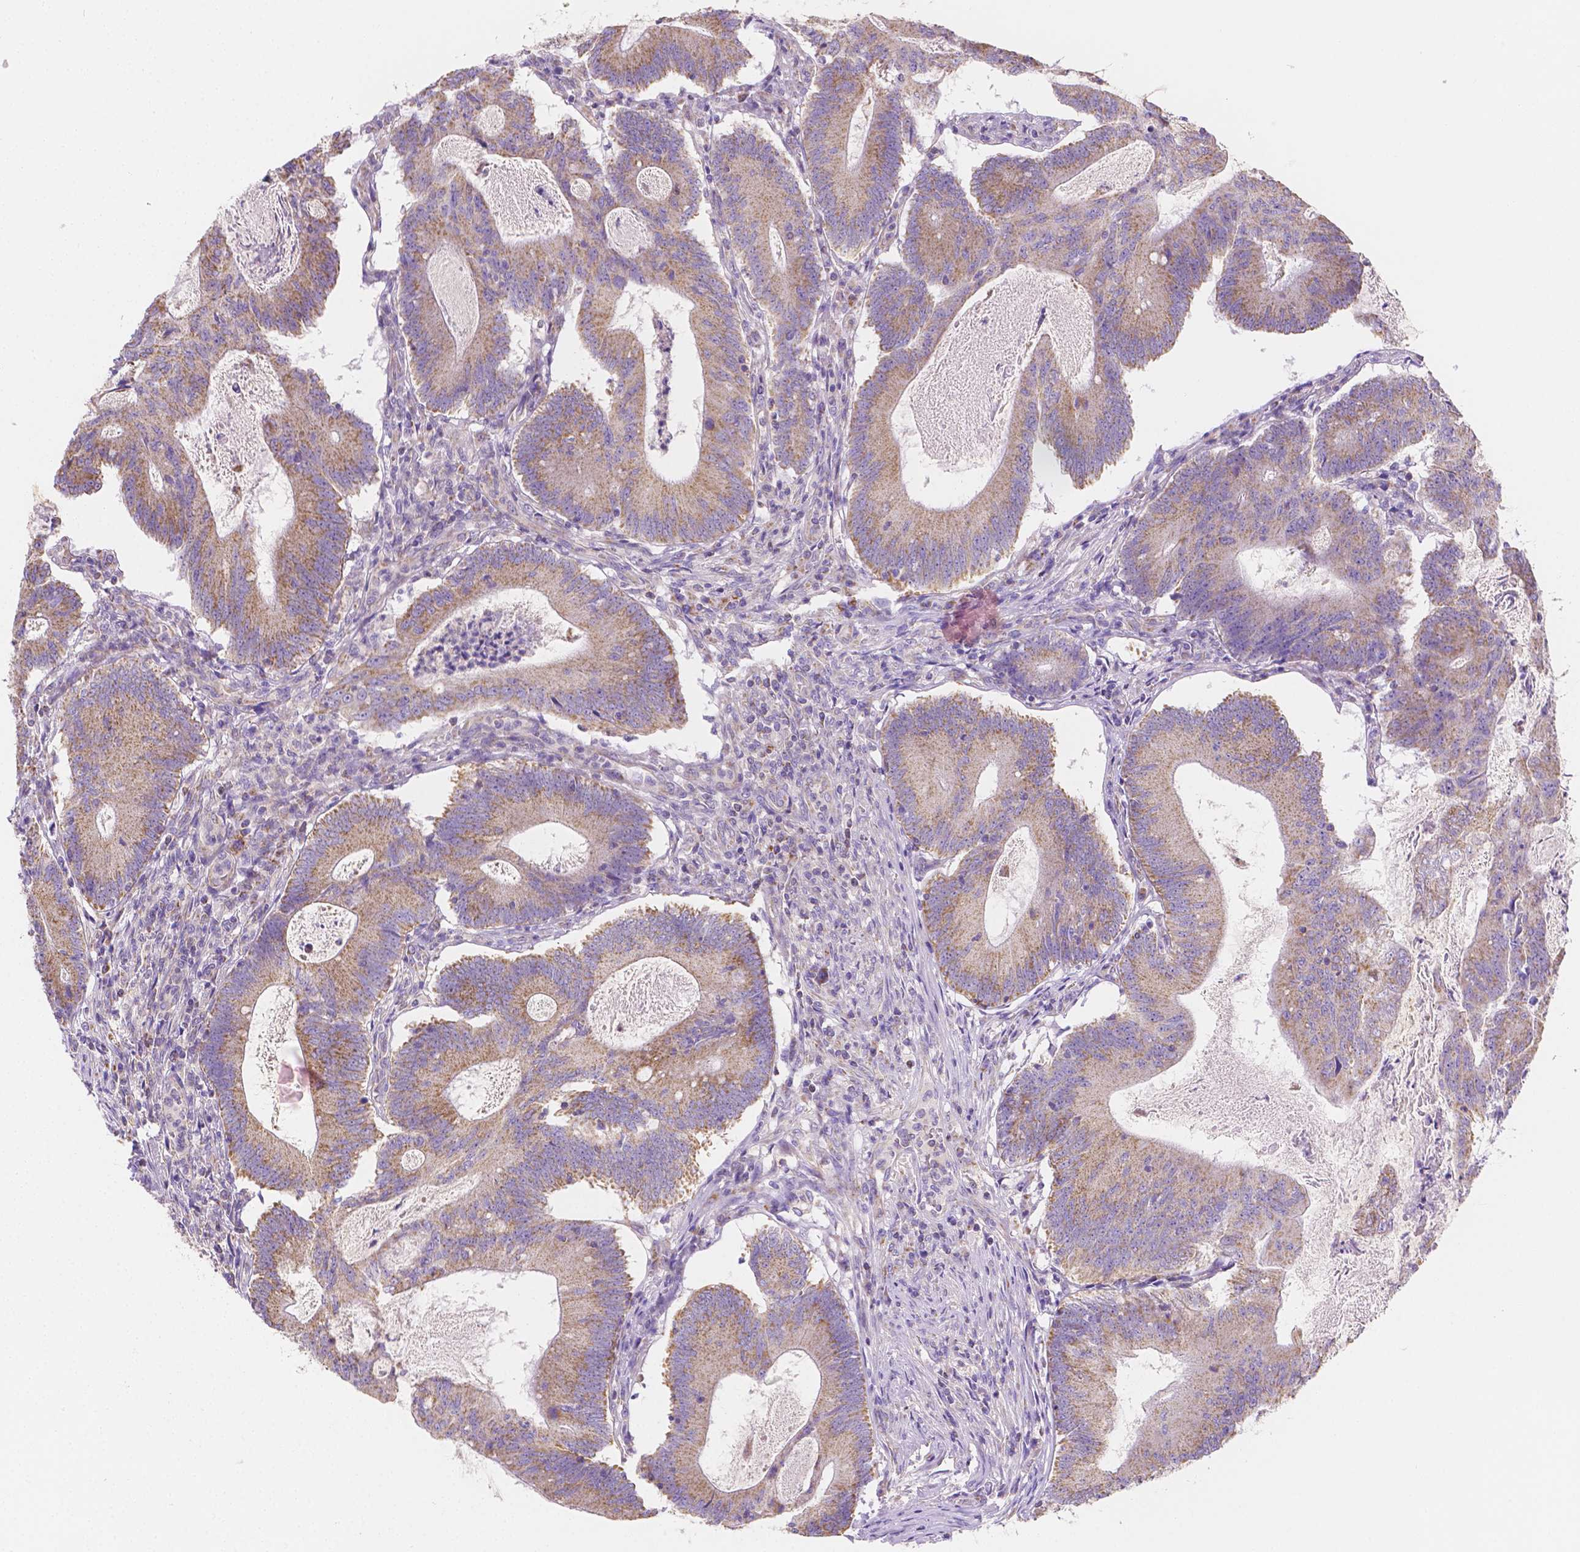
{"staining": {"intensity": "moderate", "quantity": "25%-75%", "location": "cytoplasmic/membranous"}, "tissue": "colorectal cancer", "cell_type": "Tumor cells", "image_type": "cancer", "snomed": [{"axis": "morphology", "description": "Adenocarcinoma, NOS"}, {"axis": "topography", "description": "Colon"}], "caption": "Immunohistochemistry (IHC) image of colorectal adenocarcinoma stained for a protein (brown), which demonstrates medium levels of moderate cytoplasmic/membranous positivity in about 25%-75% of tumor cells.", "gene": "SGTB", "patient": {"sex": "female", "age": 70}}